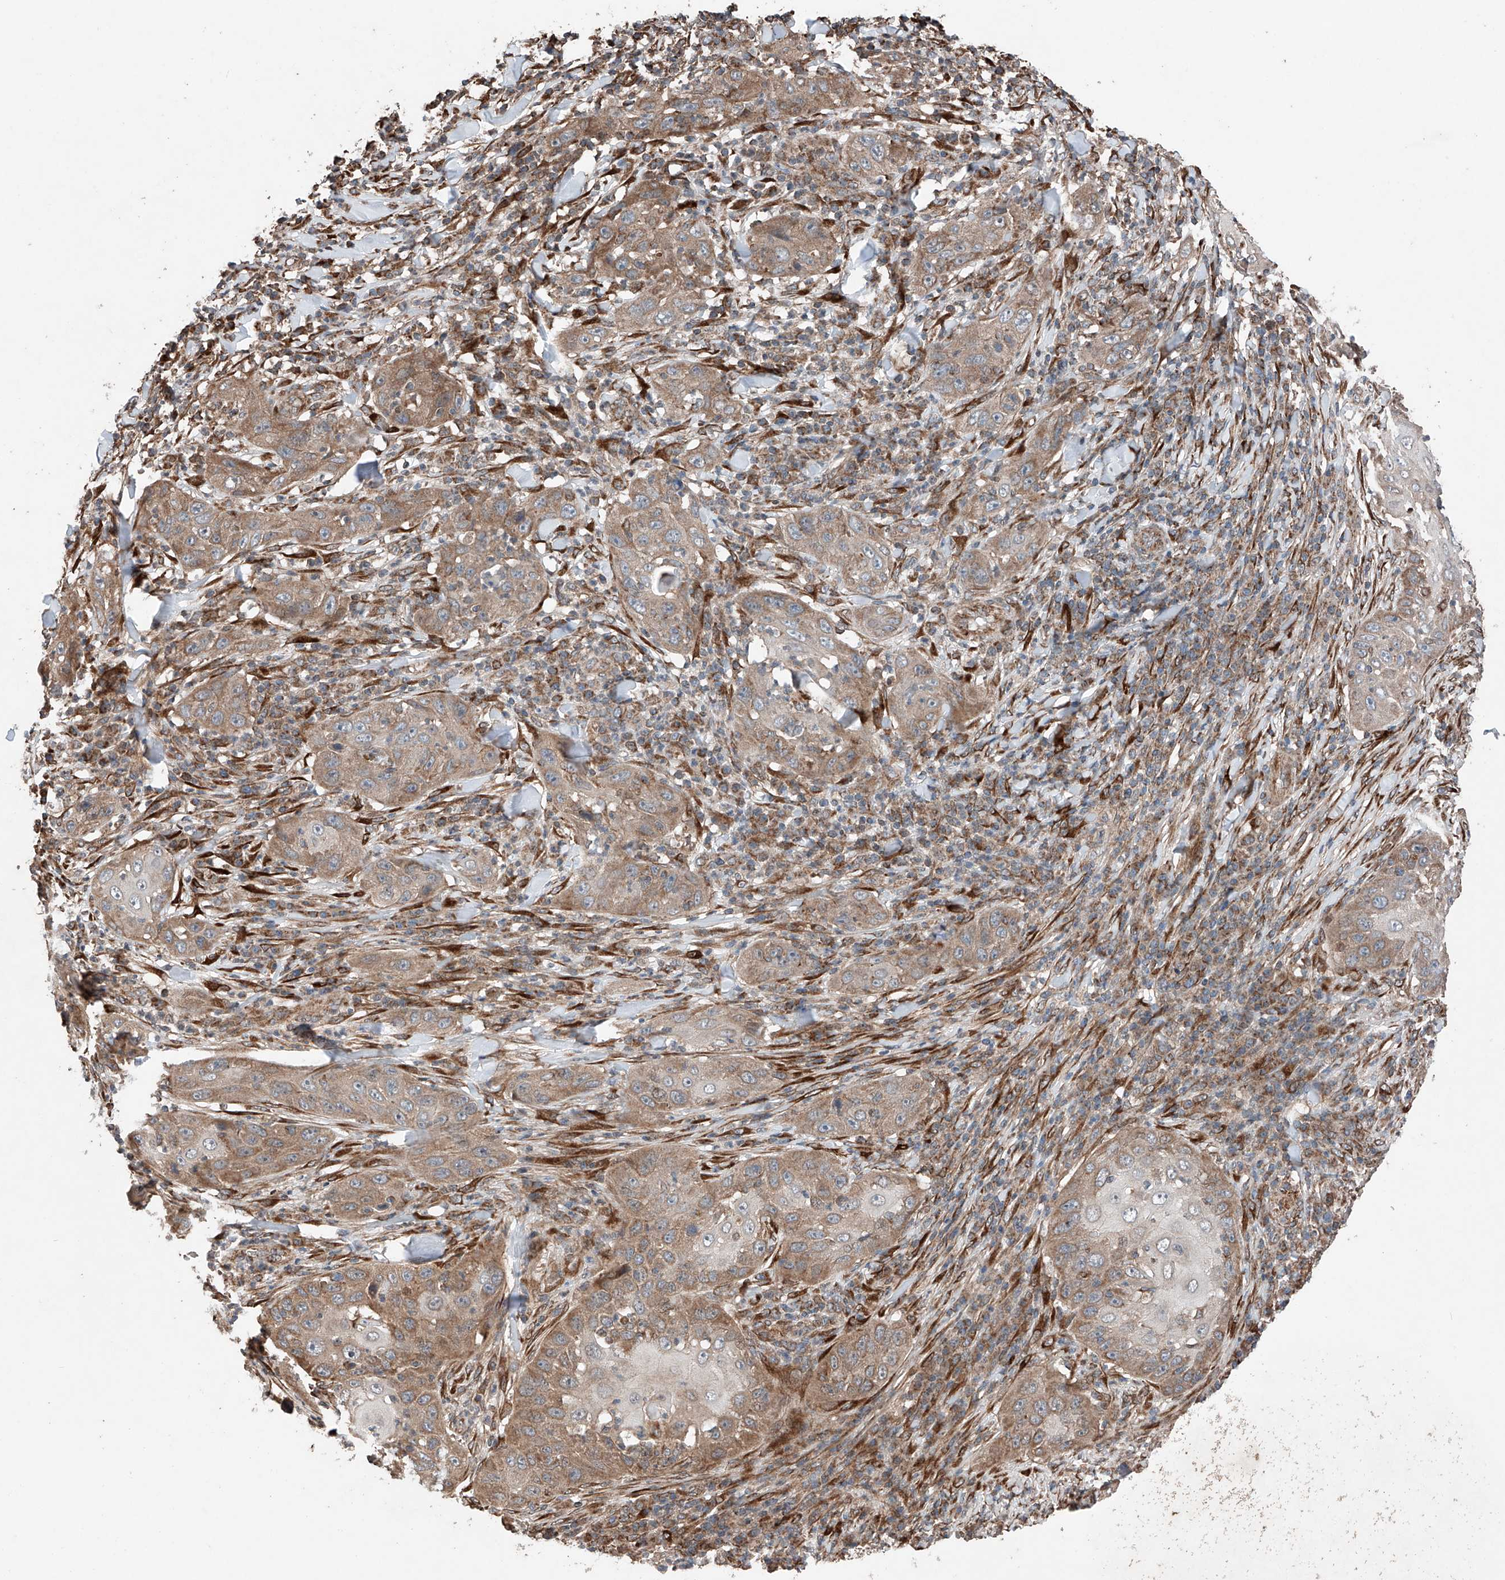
{"staining": {"intensity": "moderate", "quantity": "25%-75%", "location": "cytoplasmic/membranous"}, "tissue": "skin cancer", "cell_type": "Tumor cells", "image_type": "cancer", "snomed": [{"axis": "morphology", "description": "Squamous cell carcinoma, NOS"}, {"axis": "topography", "description": "Skin"}], "caption": "Protein expression analysis of human skin squamous cell carcinoma reveals moderate cytoplasmic/membranous expression in approximately 25%-75% of tumor cells.", "gene": "AP4B1", "patient": {"sex": "female", "age": 44}}